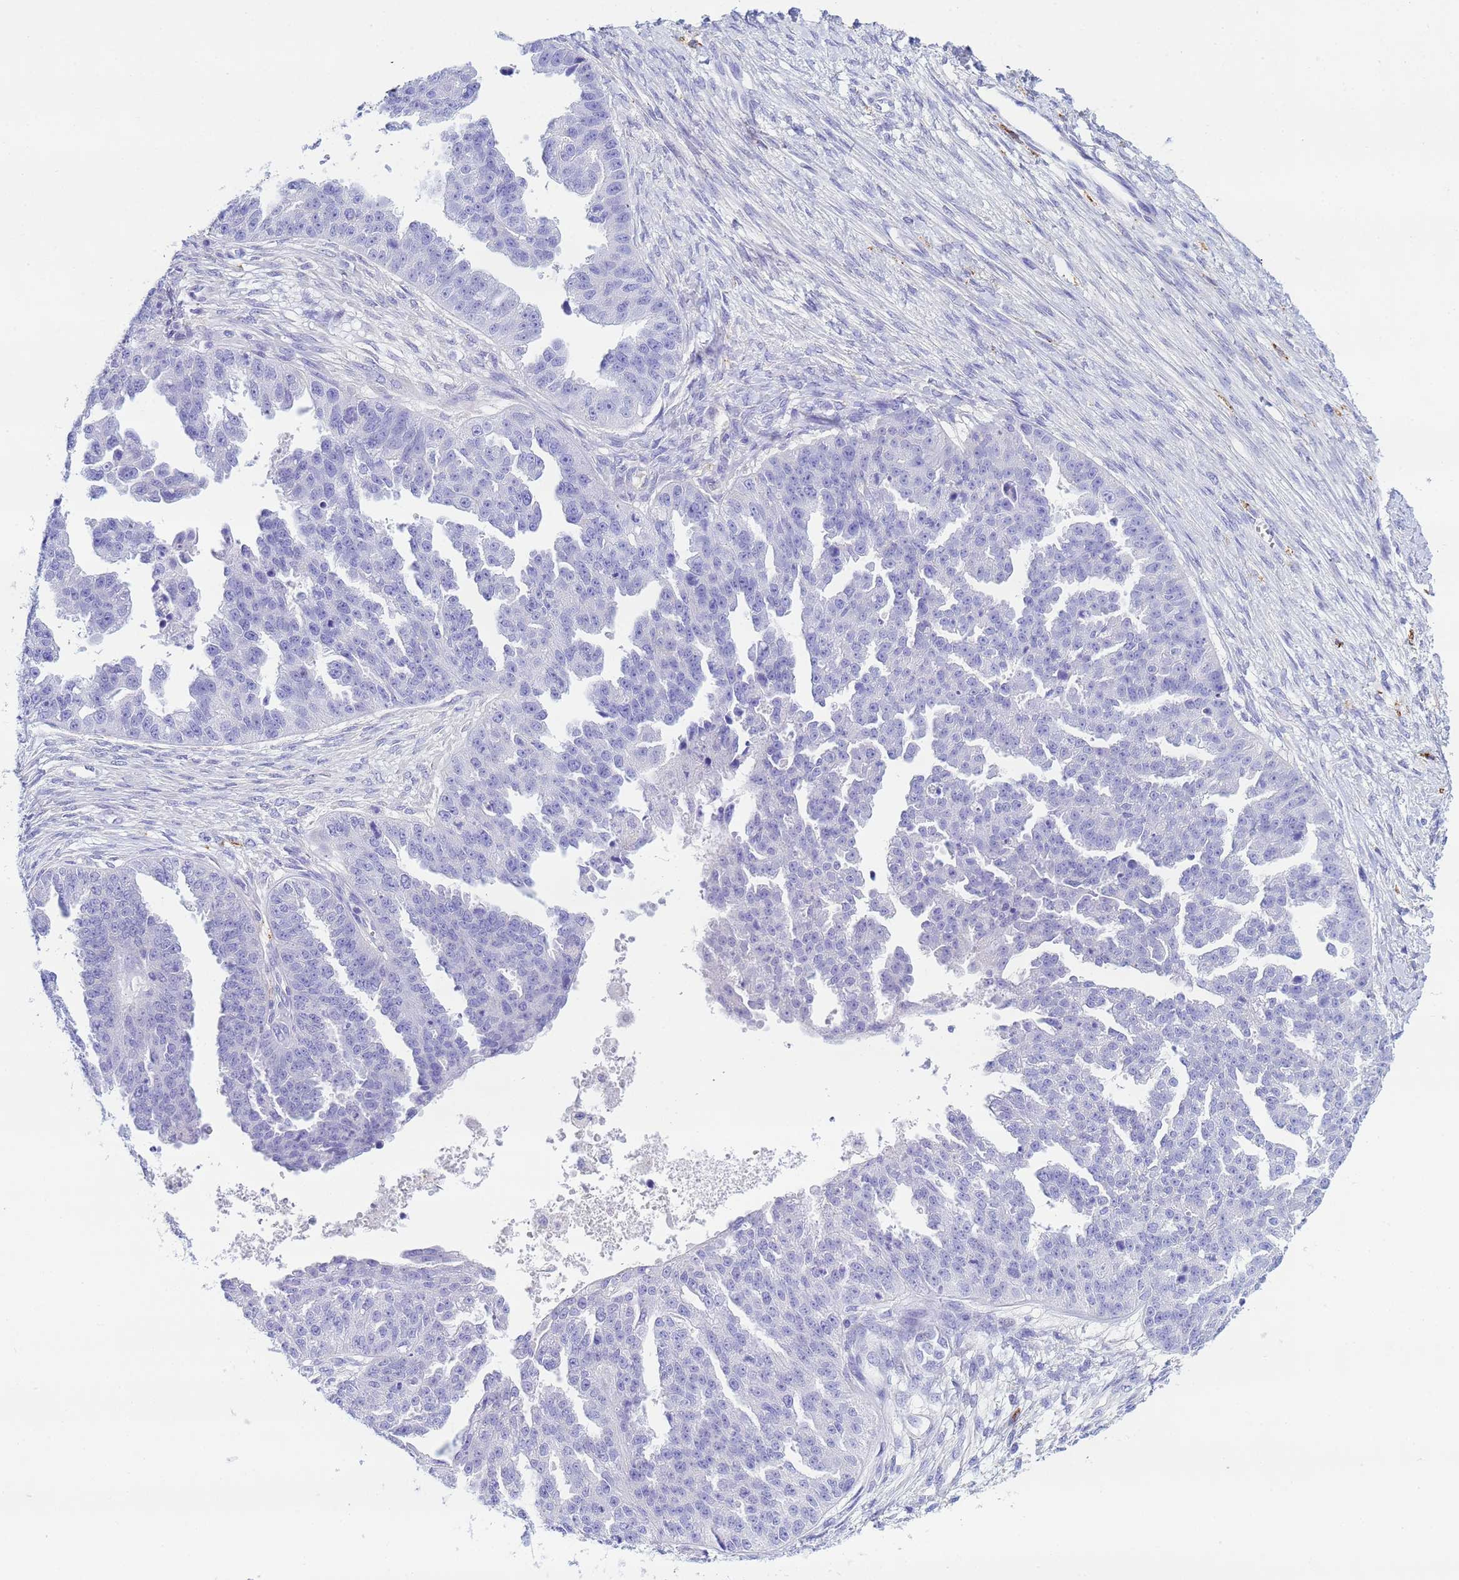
{"staining": {"intensity": "negative", "quantity": "none", "location": "none"}, "tissue": "ovarian cancer", "cell_type": "Tumor cells", "image_type": "cancer", "snomed": [{"axis": "morphology", "description": "Cystadenocarcinoma, serous, NOS"}, {"axis": "topography", "description": "Ovary"}], "caption": "Tumor cells show no significant positivity in ovarian cancer. The staining is performed using DAB brown chromogen with nuclei counter-stained in using hematoxylin.", "gene": "AQP12A", "patient": {"sex": "female", "age": 58}}